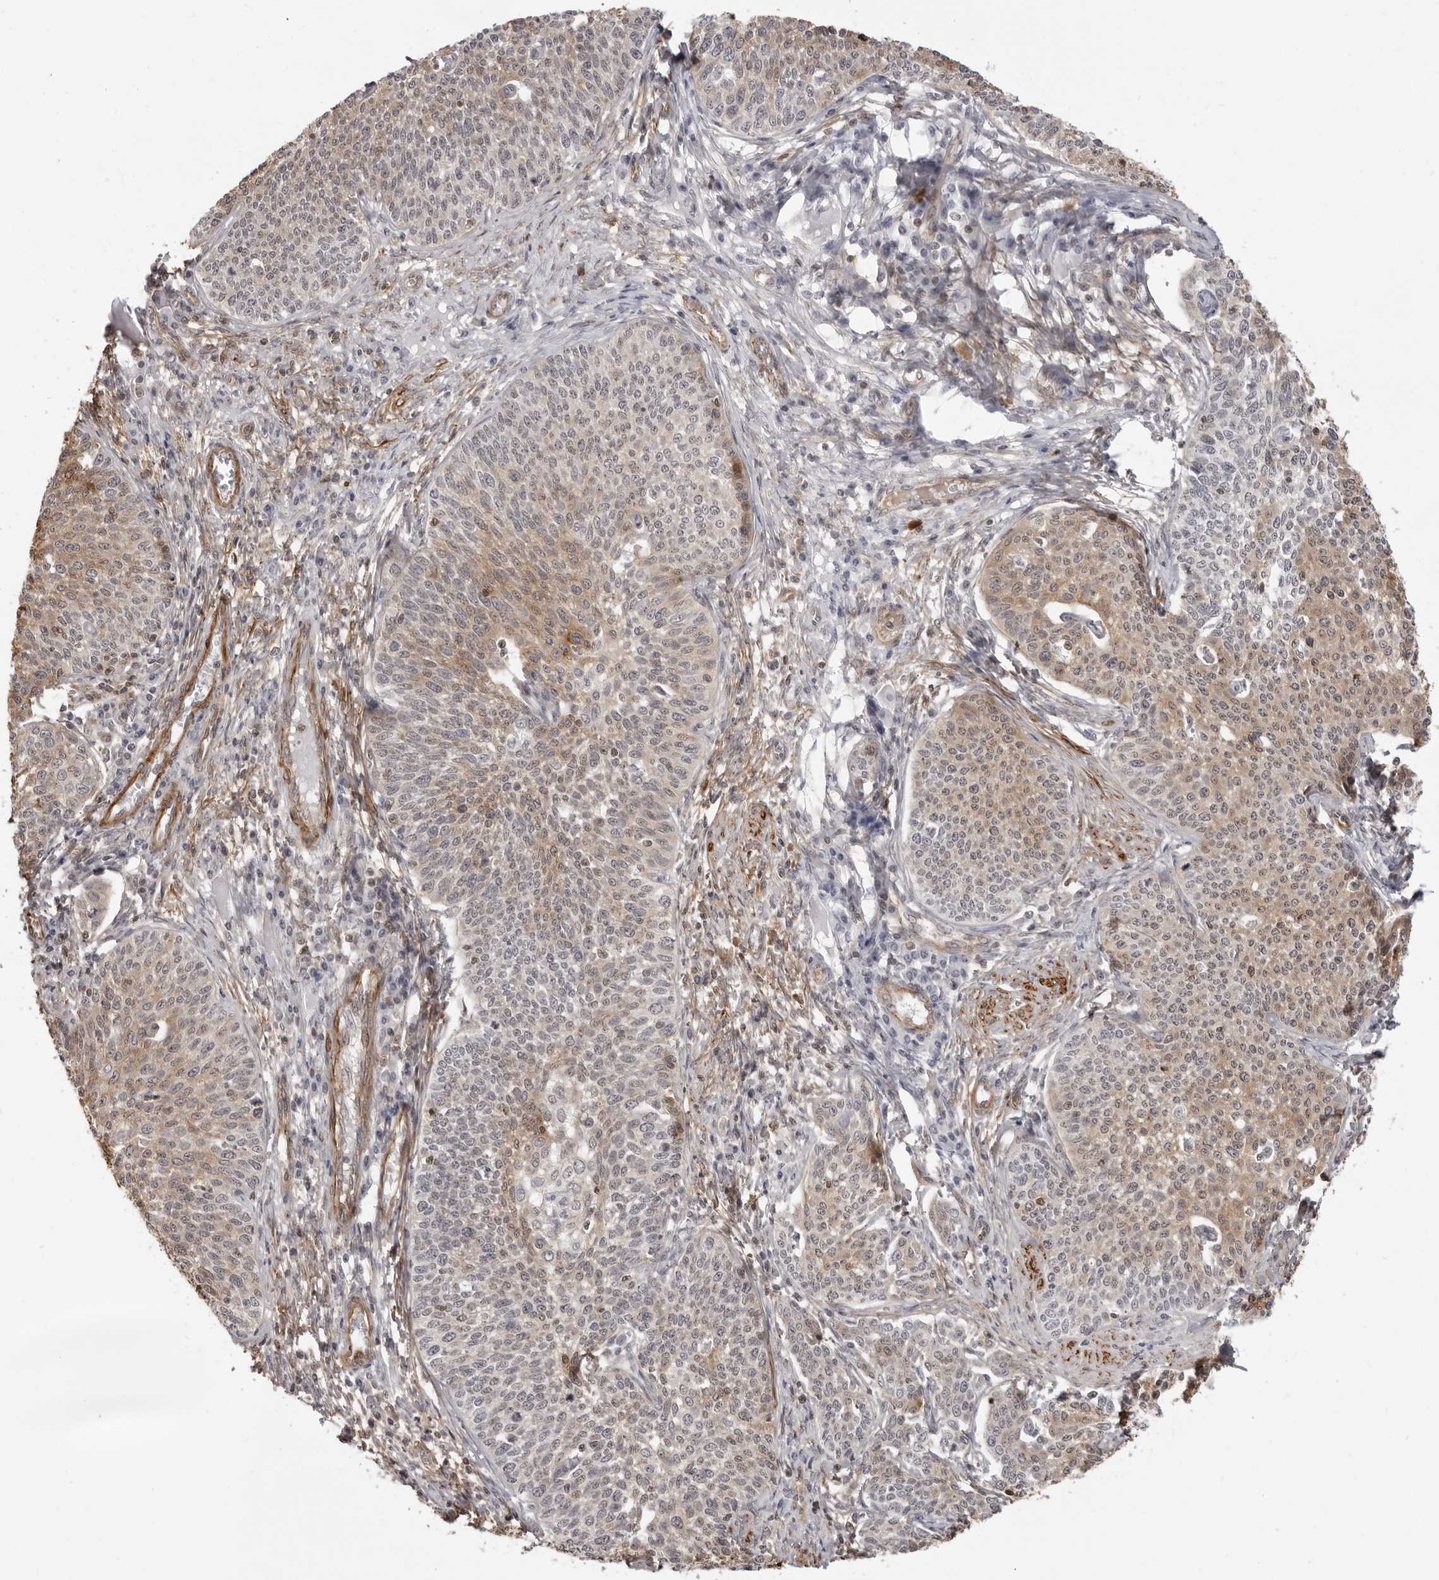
{"staining": {"intensity": "moderate", "quantity": "25%-75%", "location": "cytoplasmic/membranous"}, "tissue": "cervical cancer", "cell_type": "Tumor cells", "image_type": "cancer", "snomed": [{"axis": "morphology", "description": "Squamous cell carcinoma, NOS"}, {"axis": "topography", "description": "Cervix"}], "caption": "Human cervical squamous cell carcinoma stained with a brown dye shows moderate cytoplasmic/membranous positive expression in about 25%-75% of tumor cells.", "gene": "UNK", "patient": {"sex": "female", "age": 34}}